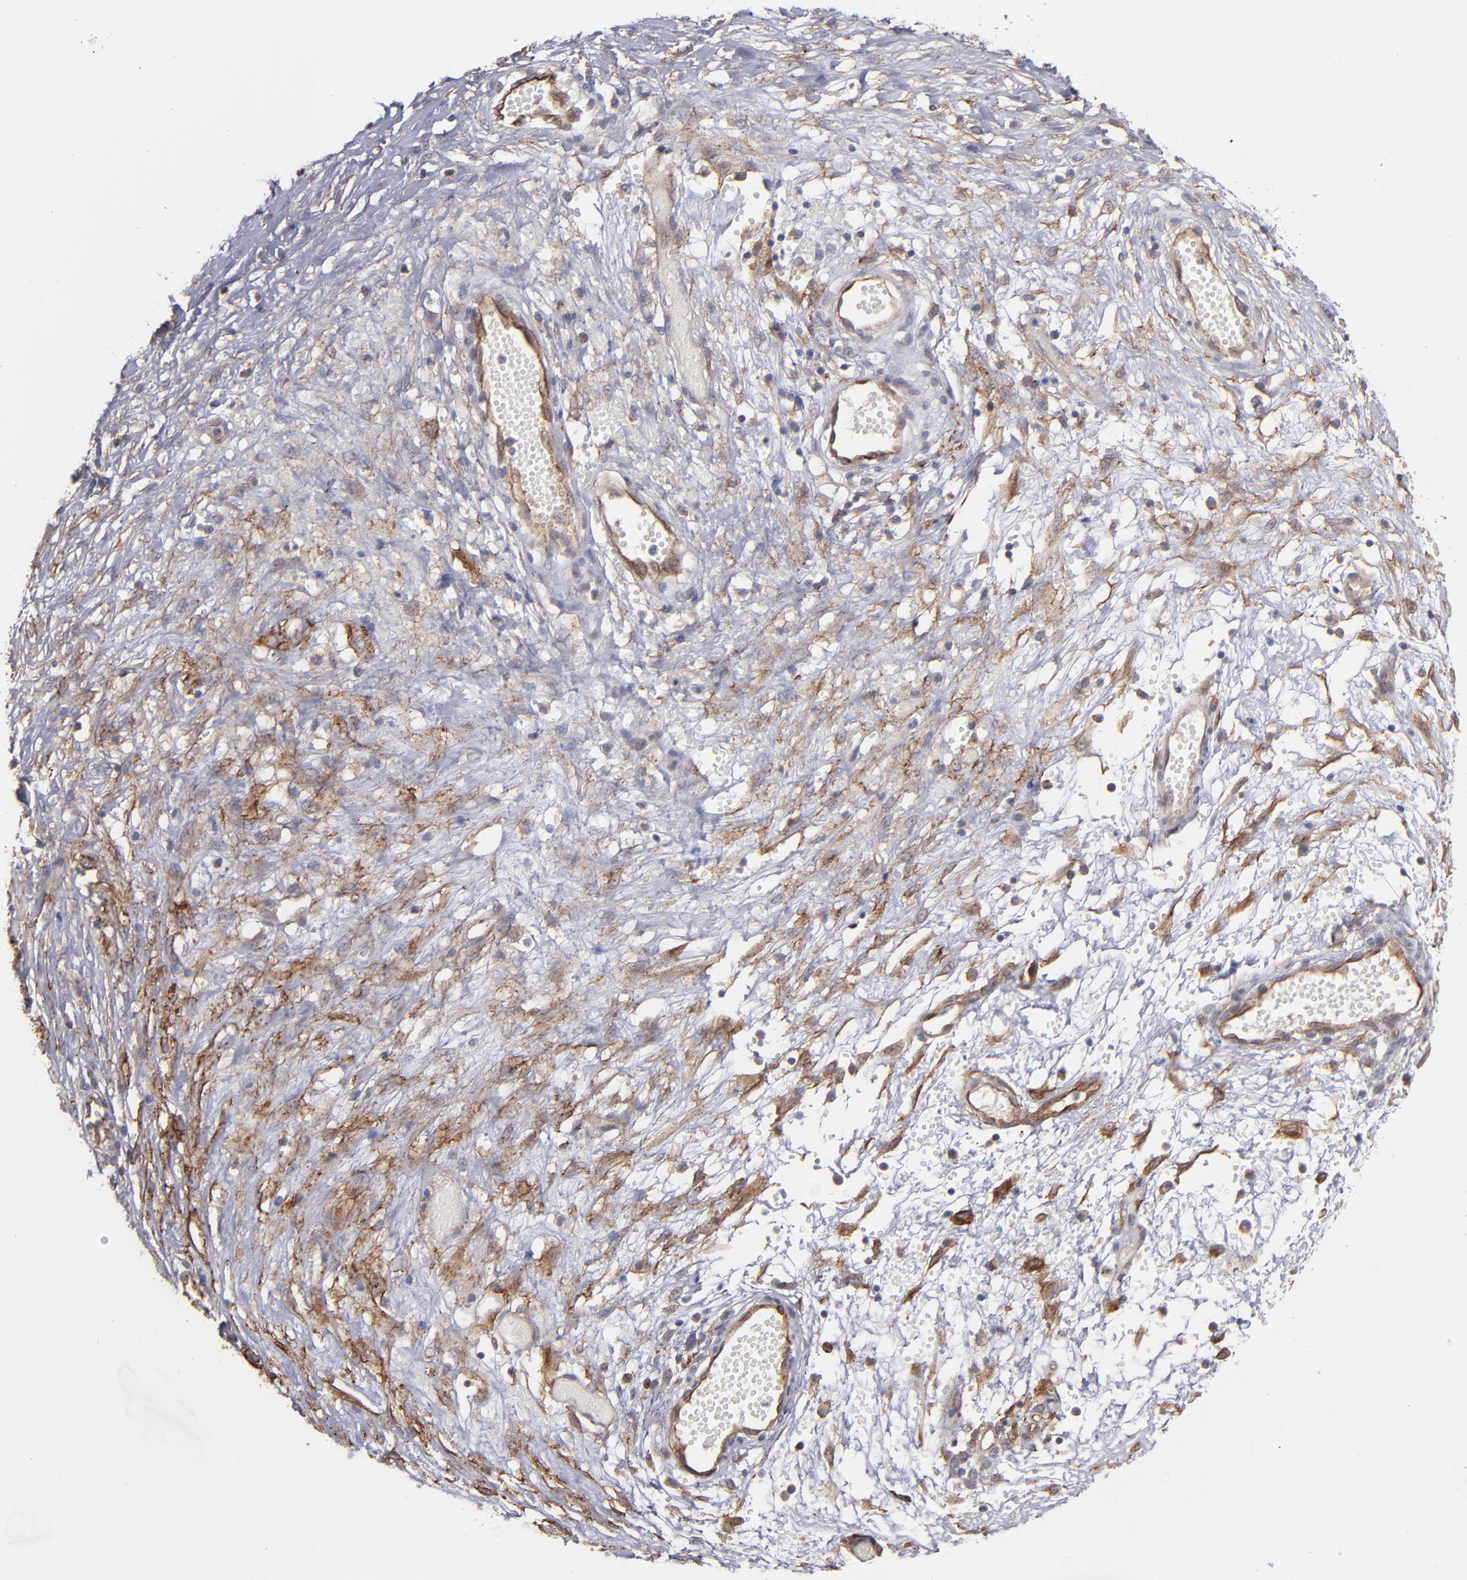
{"staining": {"intensity": "weak", "quantity": "25%-75%", "location": "cytoplasmic/membranous"}, "tissue": "ovarian cancer", "cell_type": "Tumor cells", "image_type": "cancer", "snomed": [{"axis": "morphology", "description": "Carcinoma, endometroid"}, {"axis": "topography", "description": "Ovary"}], "caption": "Protein expression by immunohistochemistry (IHC) exhibits weak cytoplasmic/membranous staining in about 25%-75% of tumor cells in ovarian endometroid carcinoma.", "gene": "ICAM1", "patient": {"sex": "female", "age": 42}}